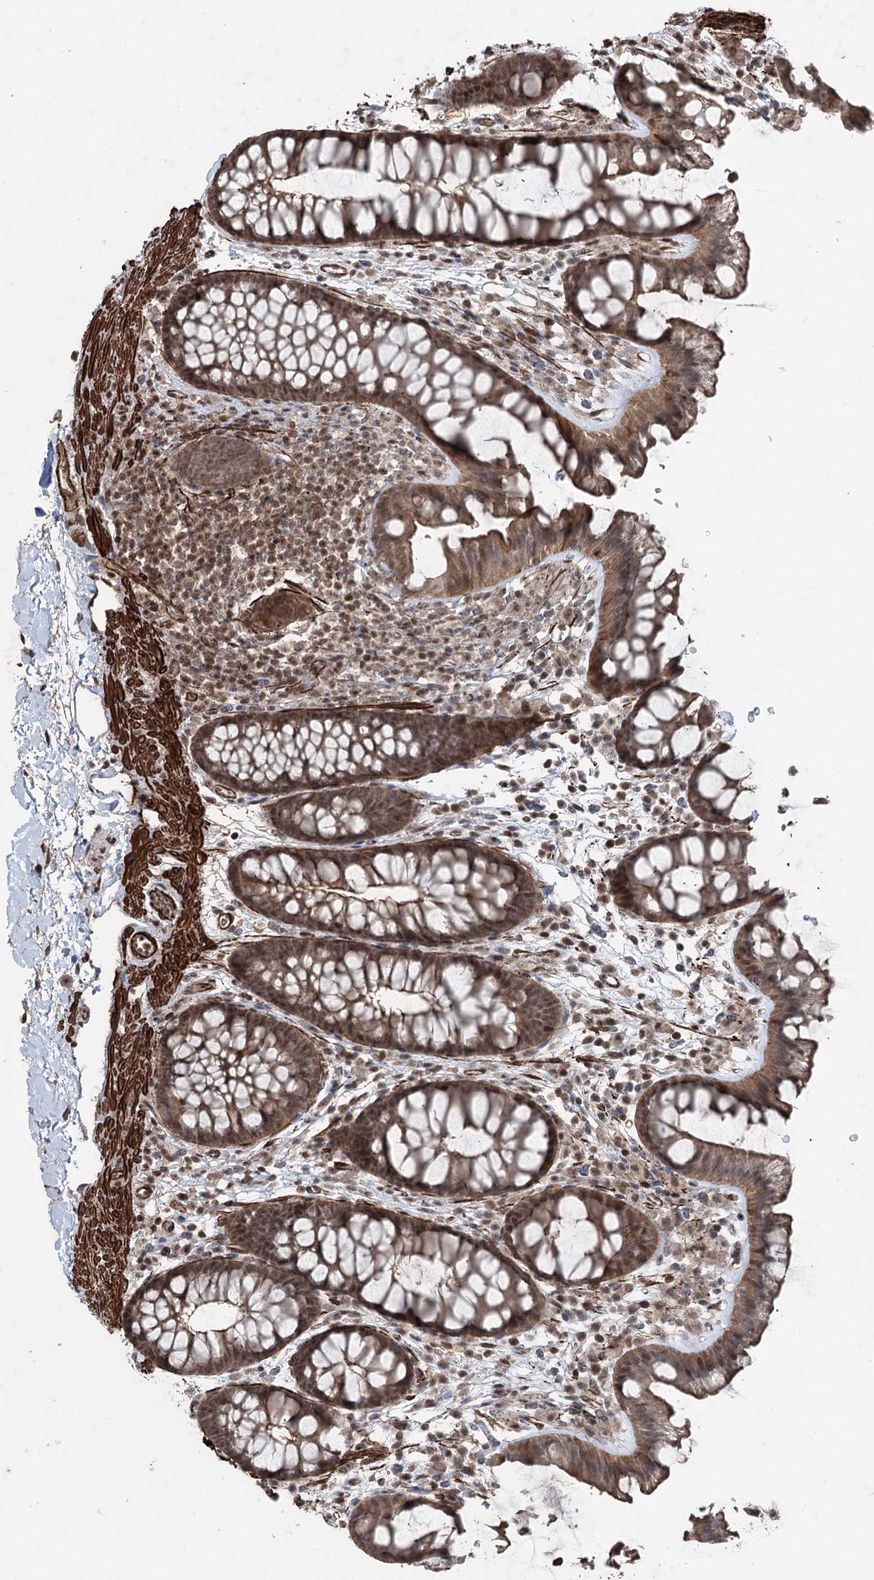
{"staining": {"intensity": "moderate", "quantity": ">75%", "location": "cytoplasmic/membranous,nuclear"}, "tissue": "colon", "cell_type": "Endothelial cells", "image_type": "normal", "snomed": [{"axis": "morphology", "description": "Normal tissue, NOS"}, {"axis": "topography", "description": "Colon"}], "caption": "A micrograph of human colon stained for a protein demonstrates moderate cytoplasmic/membranous,nuclear brown staining in endothelial cells. (DAB (3,3'-diaminobenzidine) IHC with brightfield microscopy, high magnification).", "gene": "CCDC82", "patient": {"sex": "female", "age": 62}}